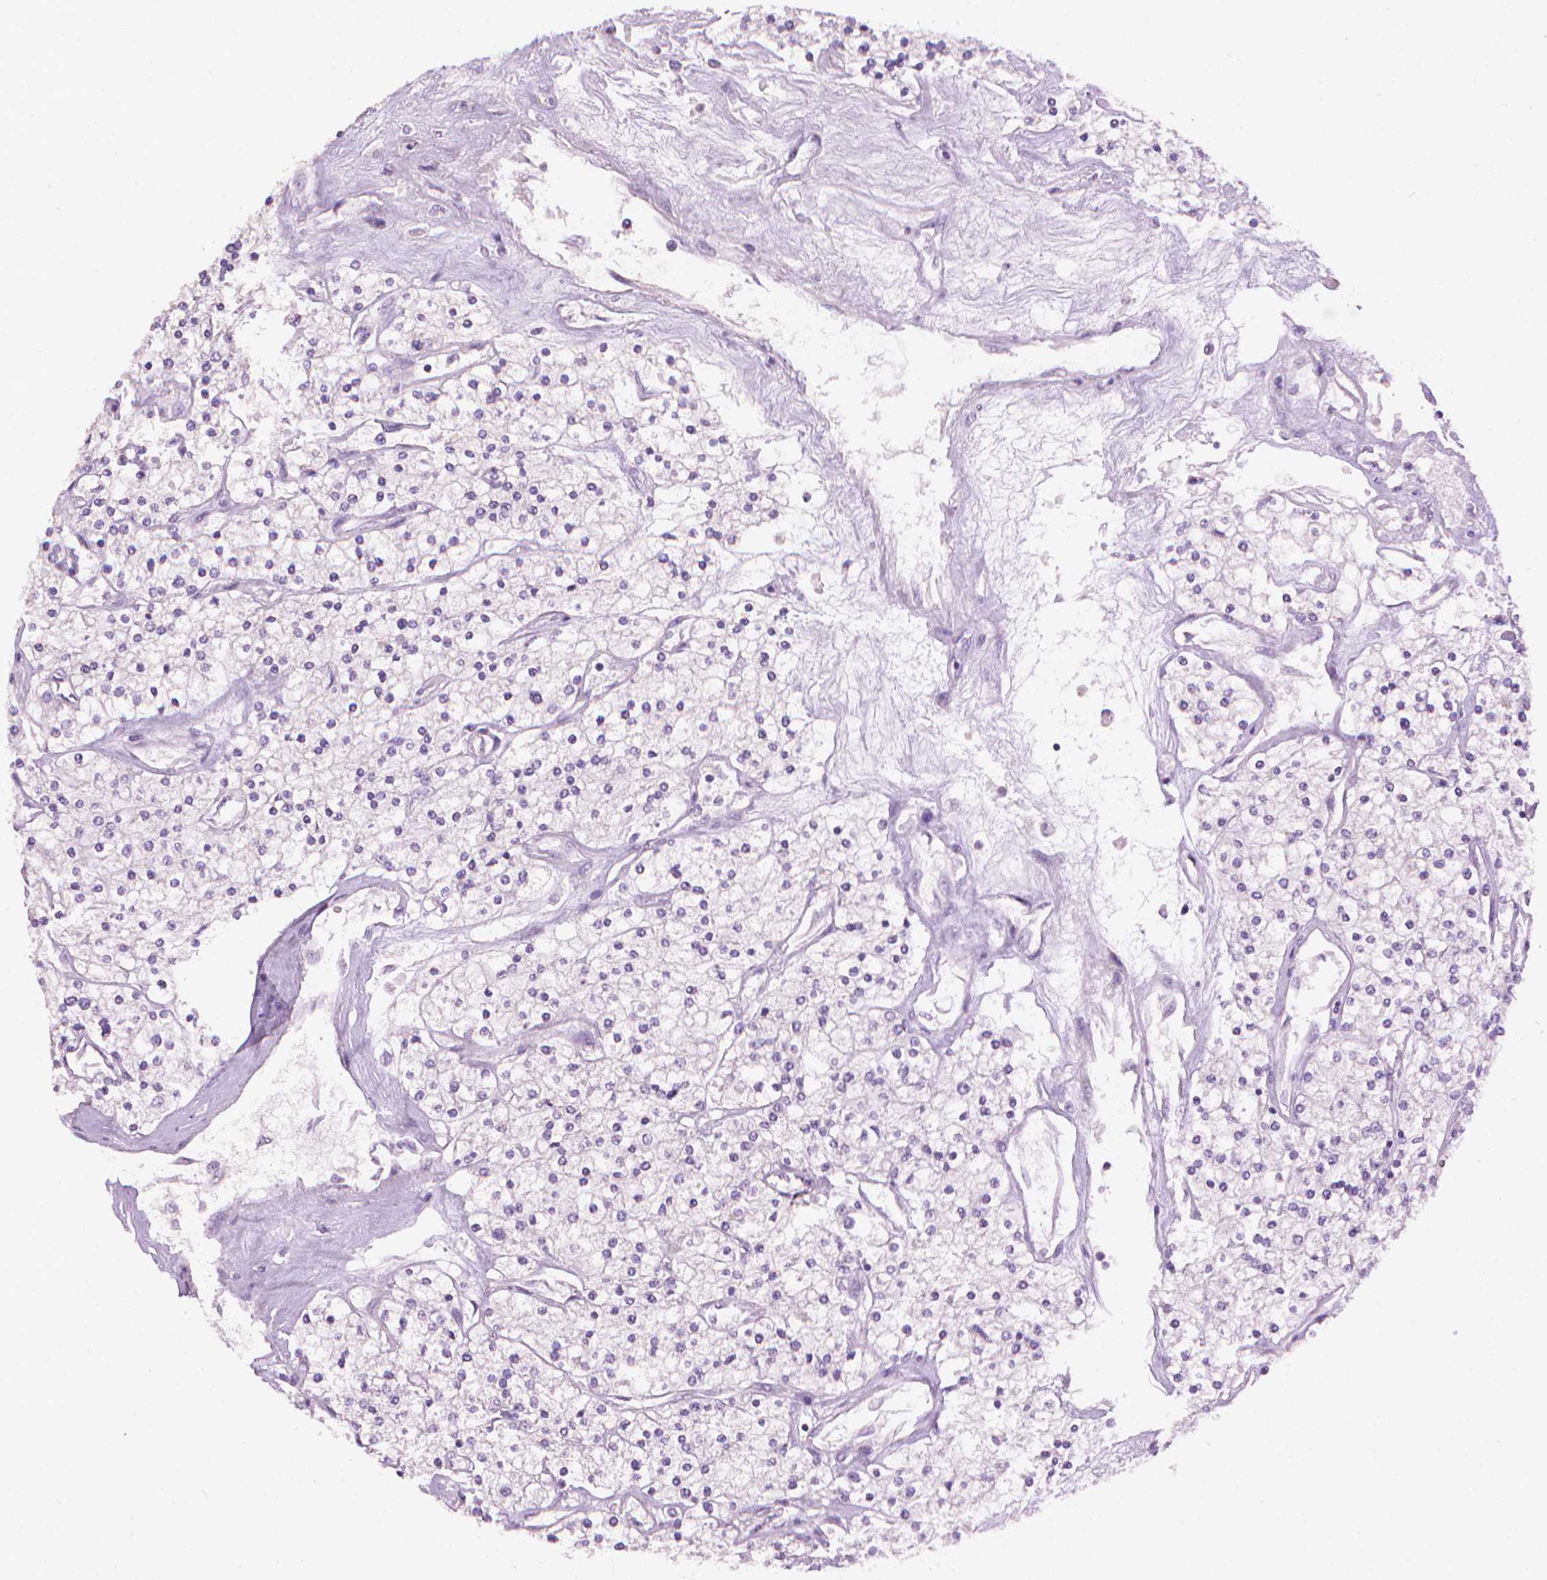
{"staining": {"intensity": "negative", "quantity": "none", "location": "none"}, "tissue": "renal cancer", "cell_type": "Tumor cells", "image_type": "cancer", "snomed": [{"axis": "morphology", "description": "Adenocarcinoma, NOS"}, {"axis": "topography", "description": "Kidney"}], "caption": "This is a photomicrograph of immunohistochemistry staining of adenocarcinoma (renal), which shows no expression in tumor cells. (DAB (3,3'-diaminobenzidine) immunohistochemistry, high magnification).", "gene": "MLANA", "patient": {"sex": "male", "age": 80}}